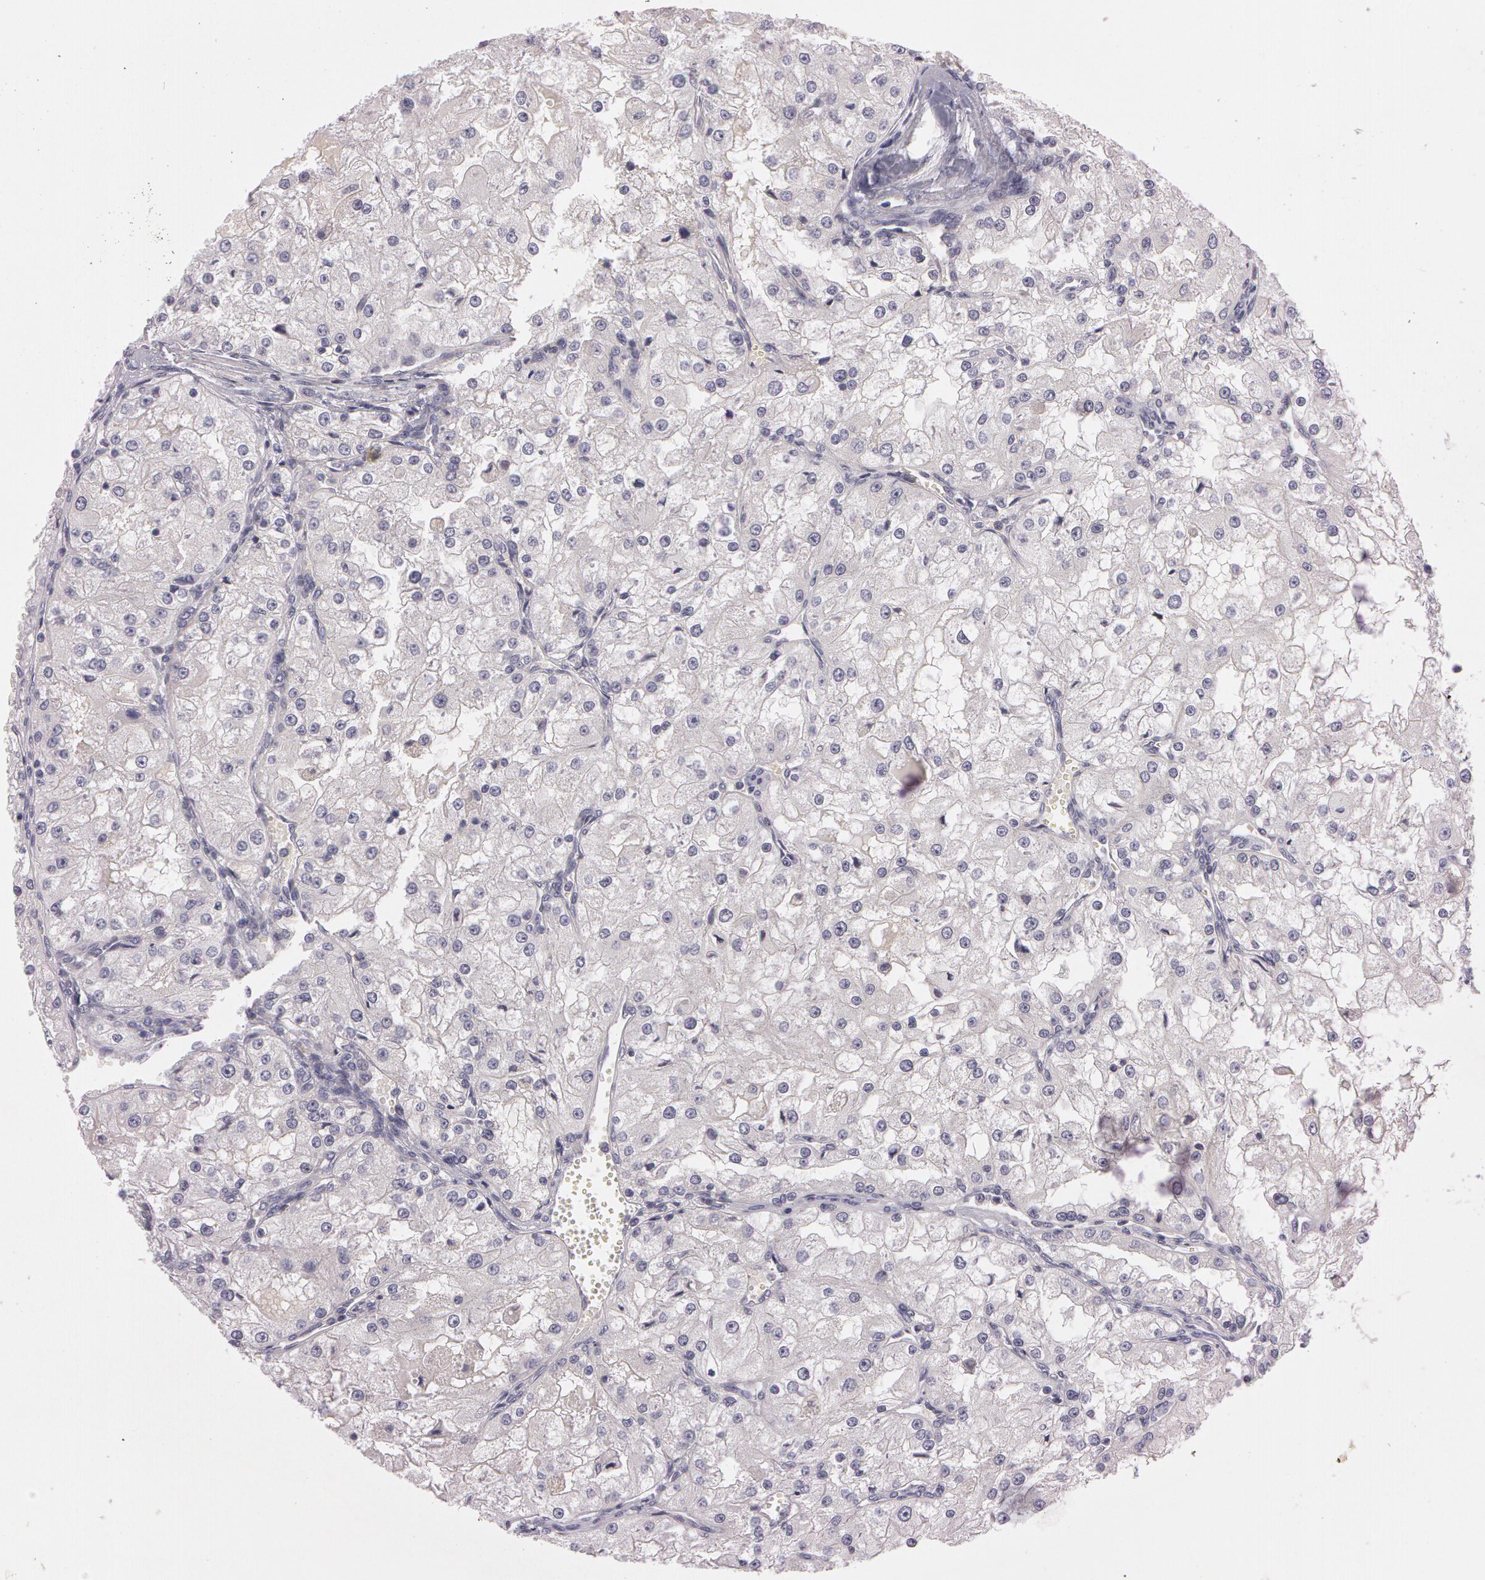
{"staining": {"intensity": "weak", "quantity": "25%-75%", "location": "cytoplasmic/membranous"}, "tissue": "renal cancer", "cell_type": "Tumor cells", "image_type": "cancer", "snomed": [{"axis": "morphology", "description": "Adenocarcinoma, NOS"}, {"axis": "topography", "description": "Kidney"}], "caption": "Protein analysis of renal cancer (adenocarcinoma) tissue displays weak cytoplasmic/membranous expression in approximately 25%-75% of tumor cells. (IHC, brightfield microscopy, high magnification).", "gene": "MXRA5", "patient": {"sex": "female", "age": 74}}